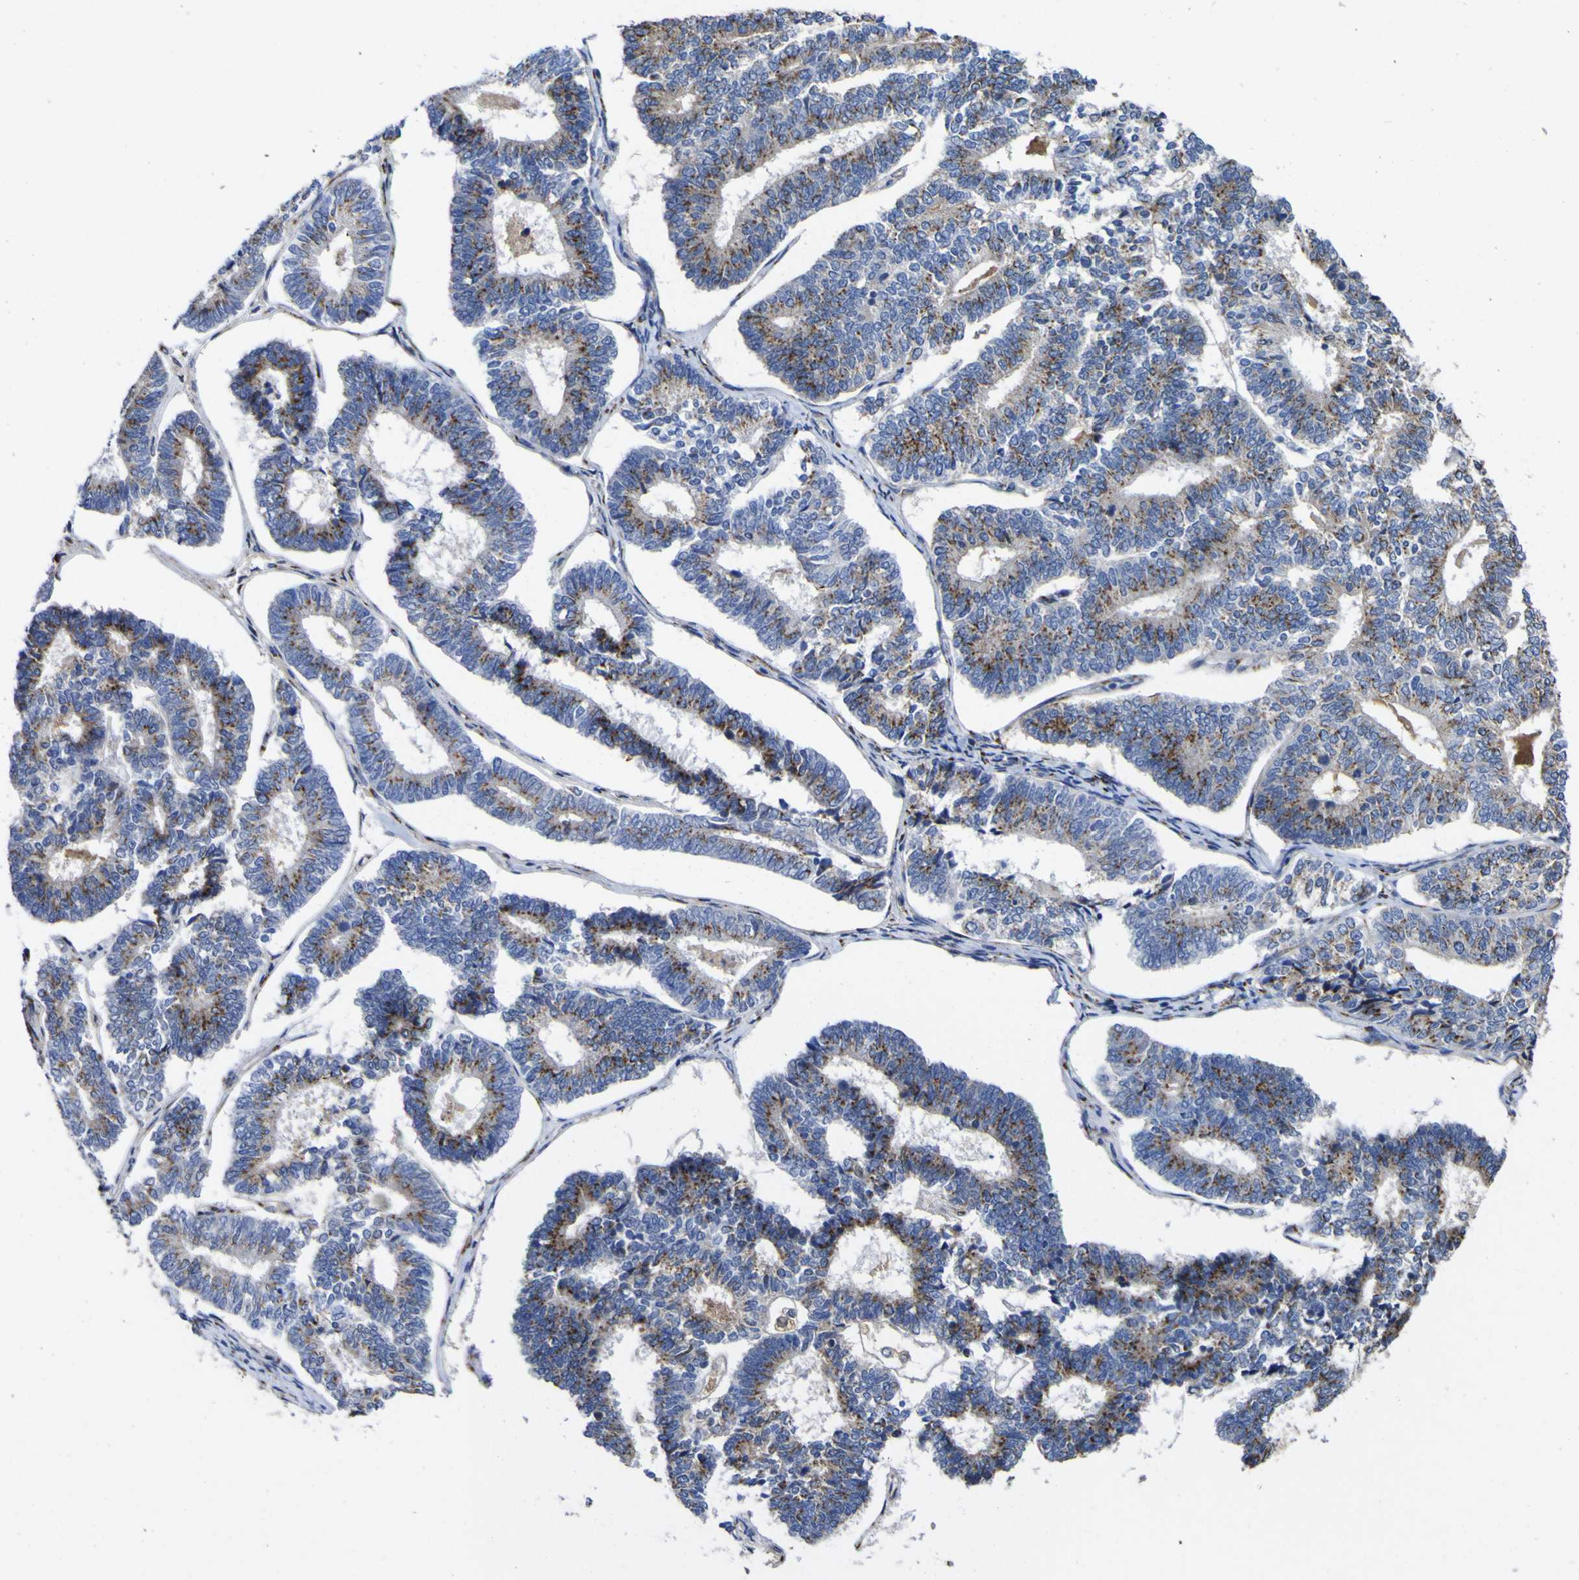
{"staining": {"intensity": "moderate", "quantity": "25%-75%", "location": "cytoplasmic/membranous"}, "tissue": "endometrial cancer", "cell_type": "Tumor cells", "image_type": "cancer", "snomed": [{"axis": "morphology", "description": "Adenocarcinoma, NOS"}, {"axis": "topography", "description": "Endometrium"}], "caption": "Tumor cells display medium levels of moderate cytoplasmic/membranous expression in about 25%-75% of cells in endometrial cancer.", "gene": "GOLM1", "patient": {"sex": "female", "age": 70}}